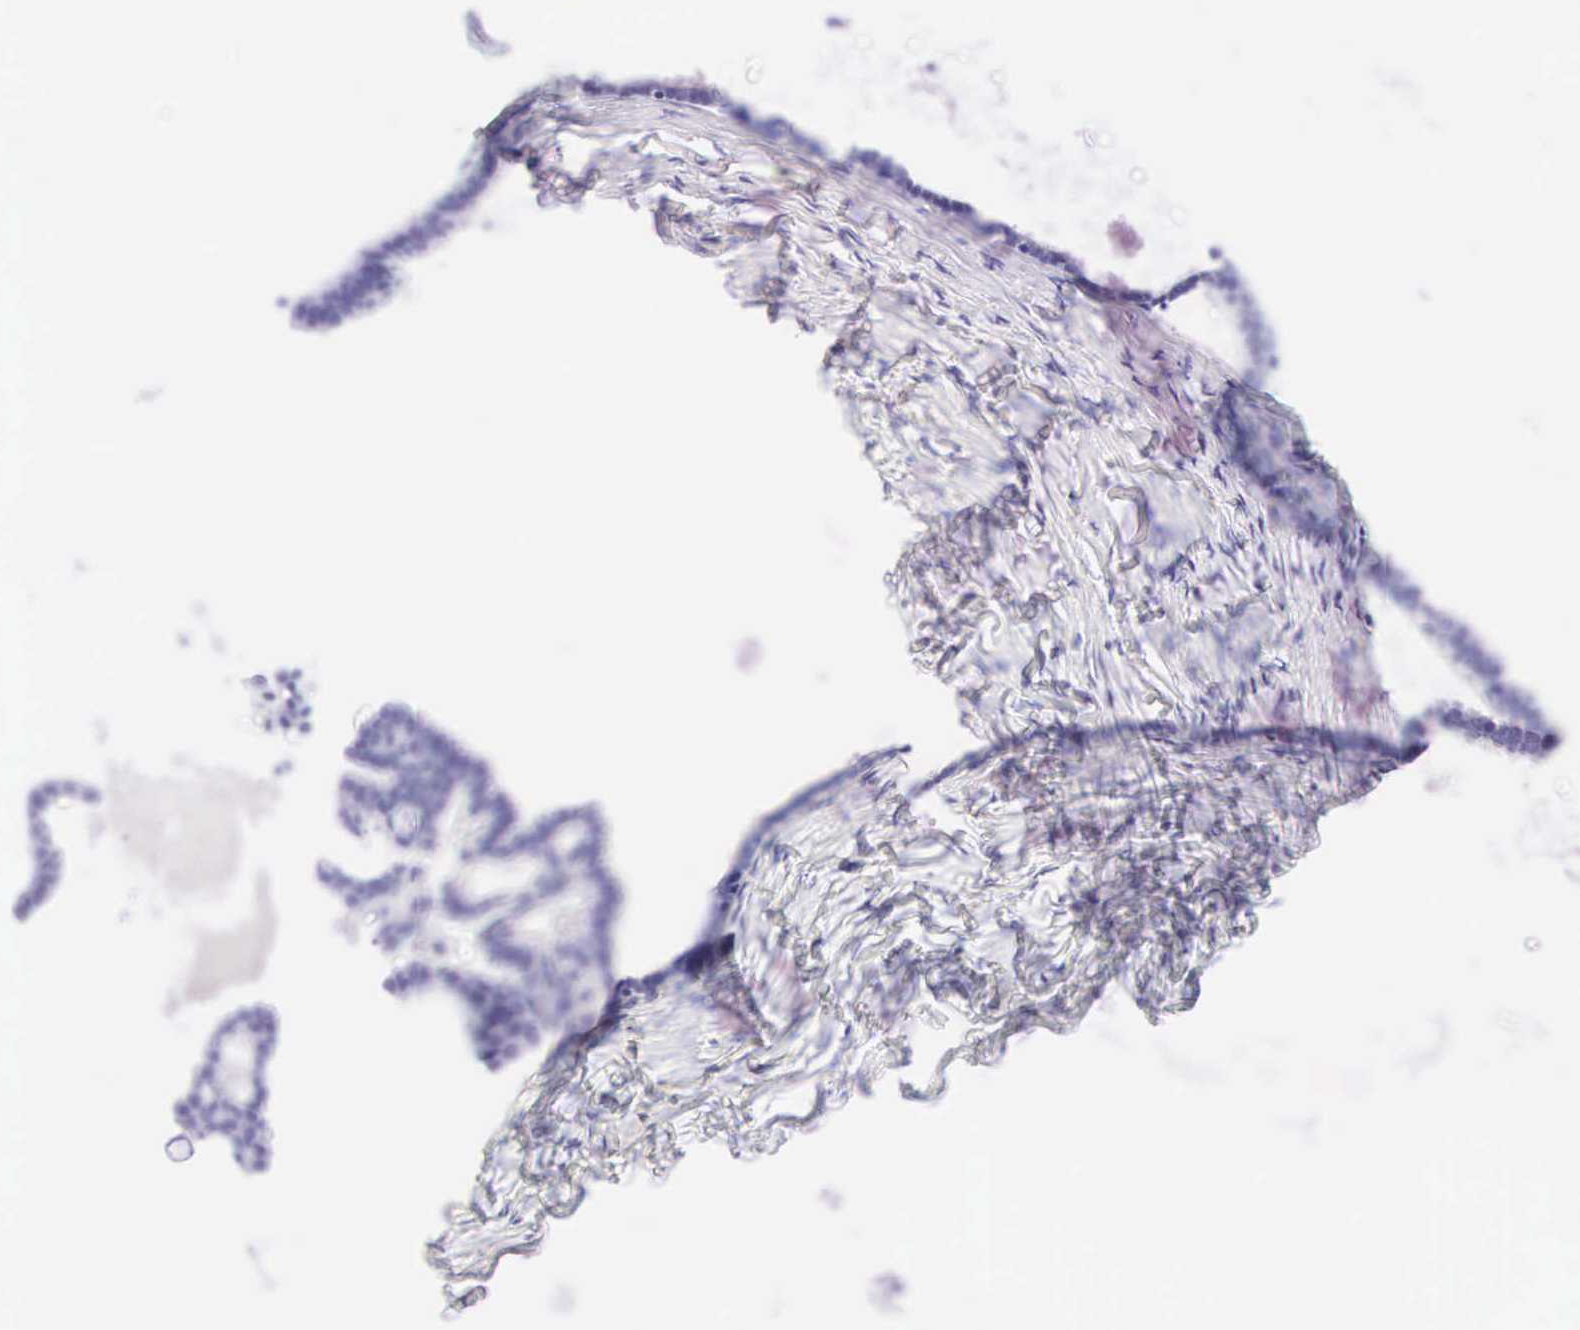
{"staining": {"intensity": "negative", "quantity": "none", "location": "none"}, "tissue": "ovarian cancer", "cell_type": "Tumor cells", "image_type": "cancer", "snomed": [{"axis": "morphology", "description": "Cystadenocarcinoma, serous, NOS"}, {"axis": "topography", "description": "Ovary"}], "caption": "Immunohistochemical staining of ovarian serous cystadenocarcinoma shows no significant staining in tumor cells. (DAB immunohistochemistry visualized using brightfield microscopy, high magnification).", "gene": "CD8A", "patient": {"sex": "female", "age": 71}}